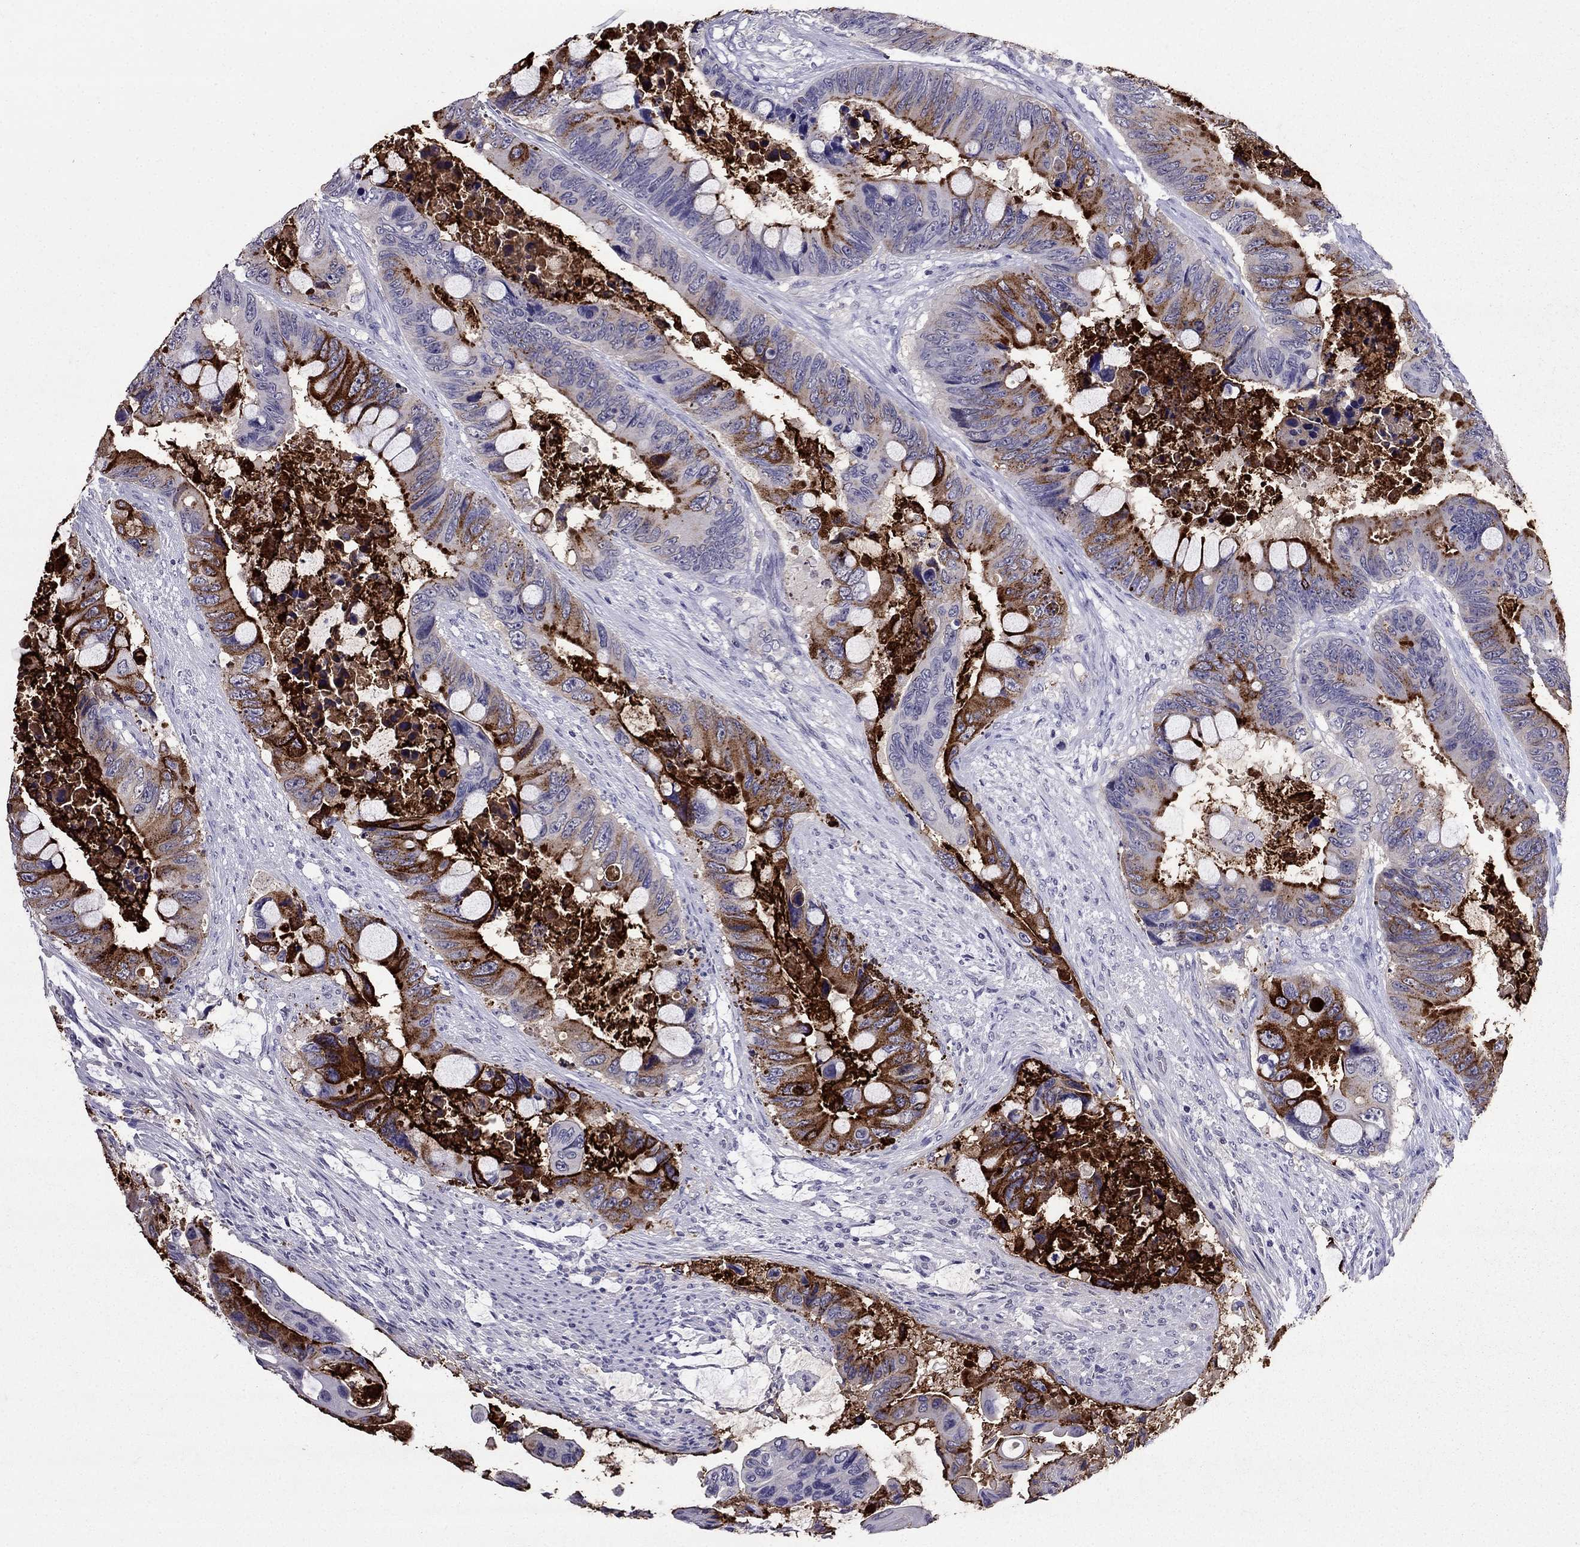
{"staining": {"intensity": "negative", "quantity": "none", "location": "none"}, "tissue": "colorectal cancer", "cell_type": "Tumor cells", "image_type": "cancer", "snomed": [{"axis": "morphology", "description": "Adenocarcinoma, NOS"}, {"axis": "topography", "description": "Rectum"}], "caption": "The image shows no staining of tumor cells in colorectal cancer (adenocarcinoma).", "gene": "OLFM4", "patient": {"sex": "male", "age": 63}}